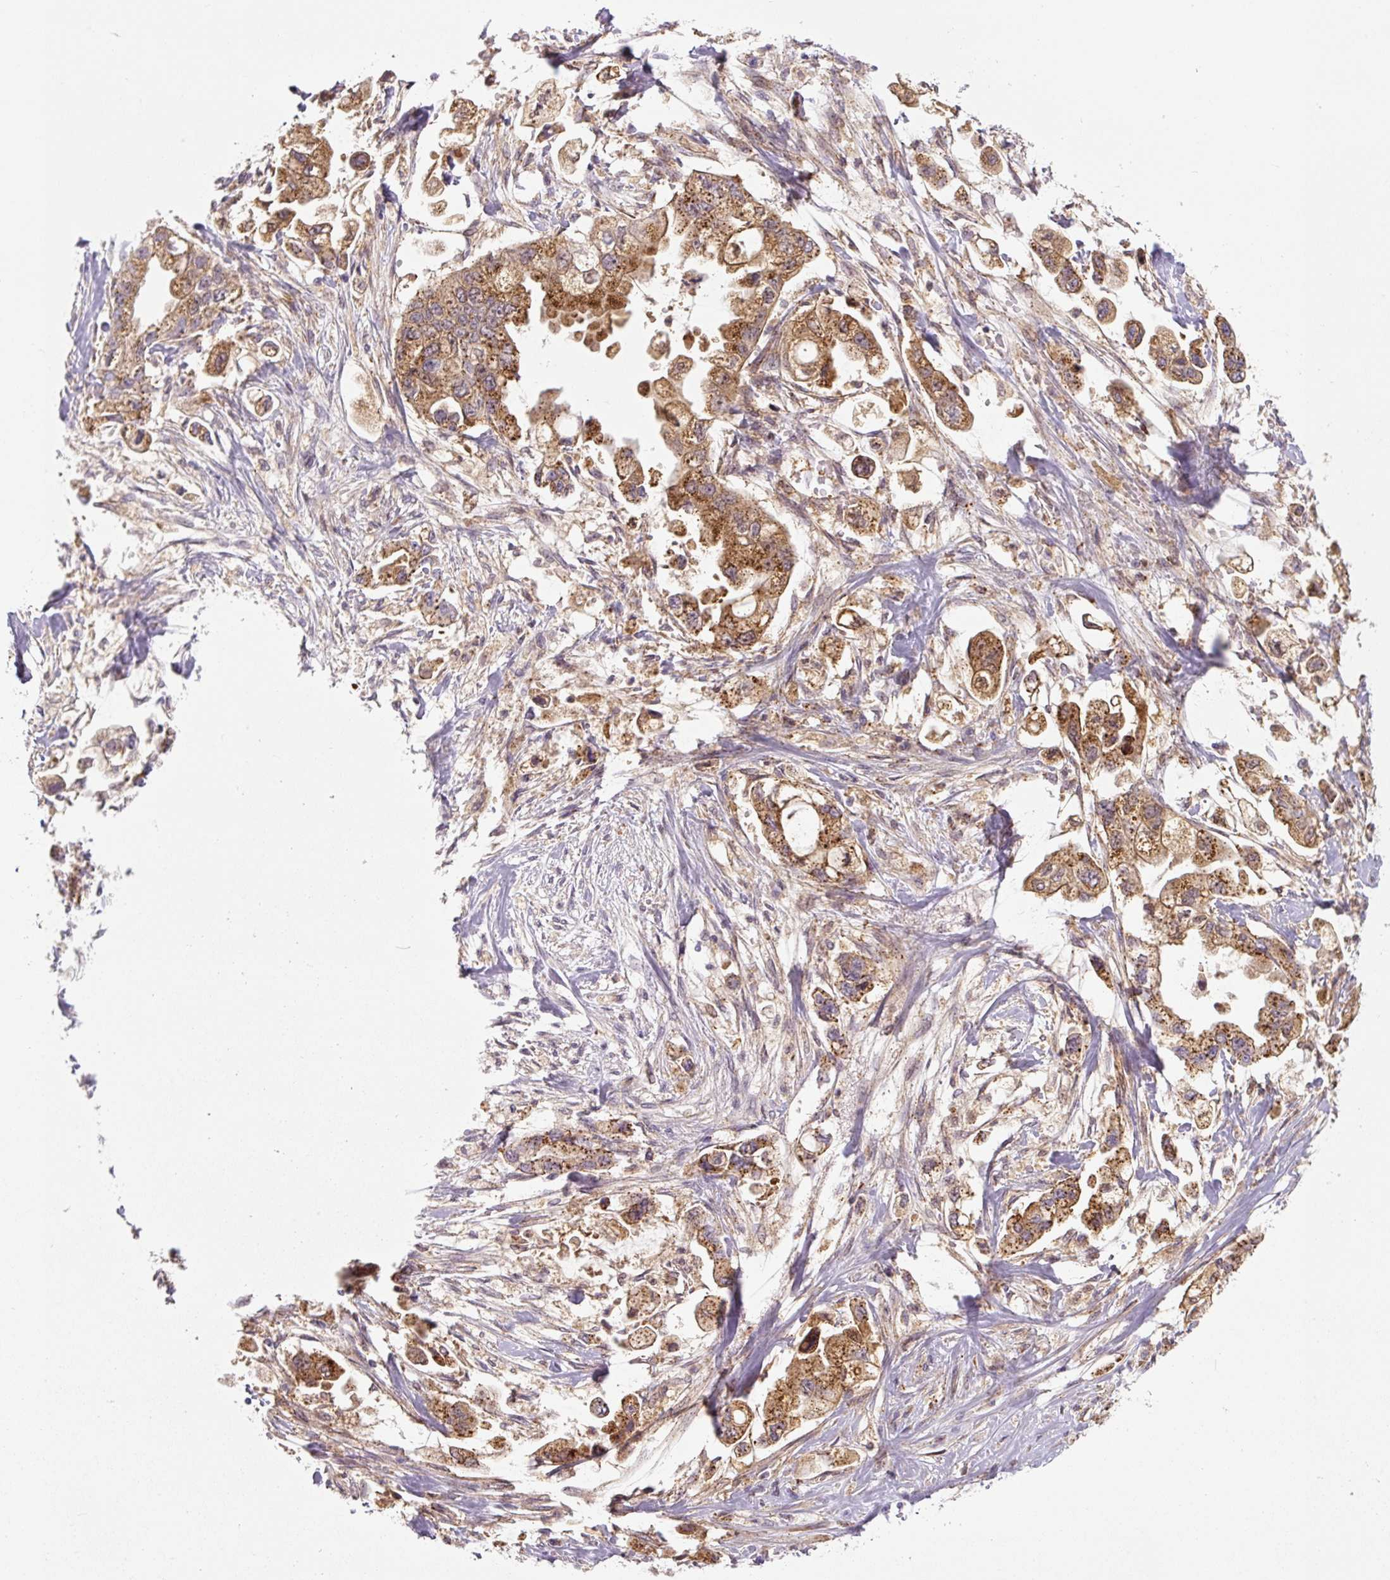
{"staining": {"intensity": "moderate", "quantity": ">75%", "location": "cytoplasmic/membranous"}, "tissue": "stomach cancer", "cell_type": "Tumor cells", "image_type": "cancer", "snomed": [{"axis": "morphology", "description": "Adenocarcinoma, NOS"}, {"axis": "topography", "description": "Stomach"}], "caption": "Immunohistochemistry (IHC) (DAB (3,3'-diaminobenzidine)) staining of stomach adenocarcinoma exhibits moderate cytoplasmic/membranous protein positivity in about >75% of tumor cells.", "gene": "ZSWIM7", "patient": {"sex": "male", "age": 62}}